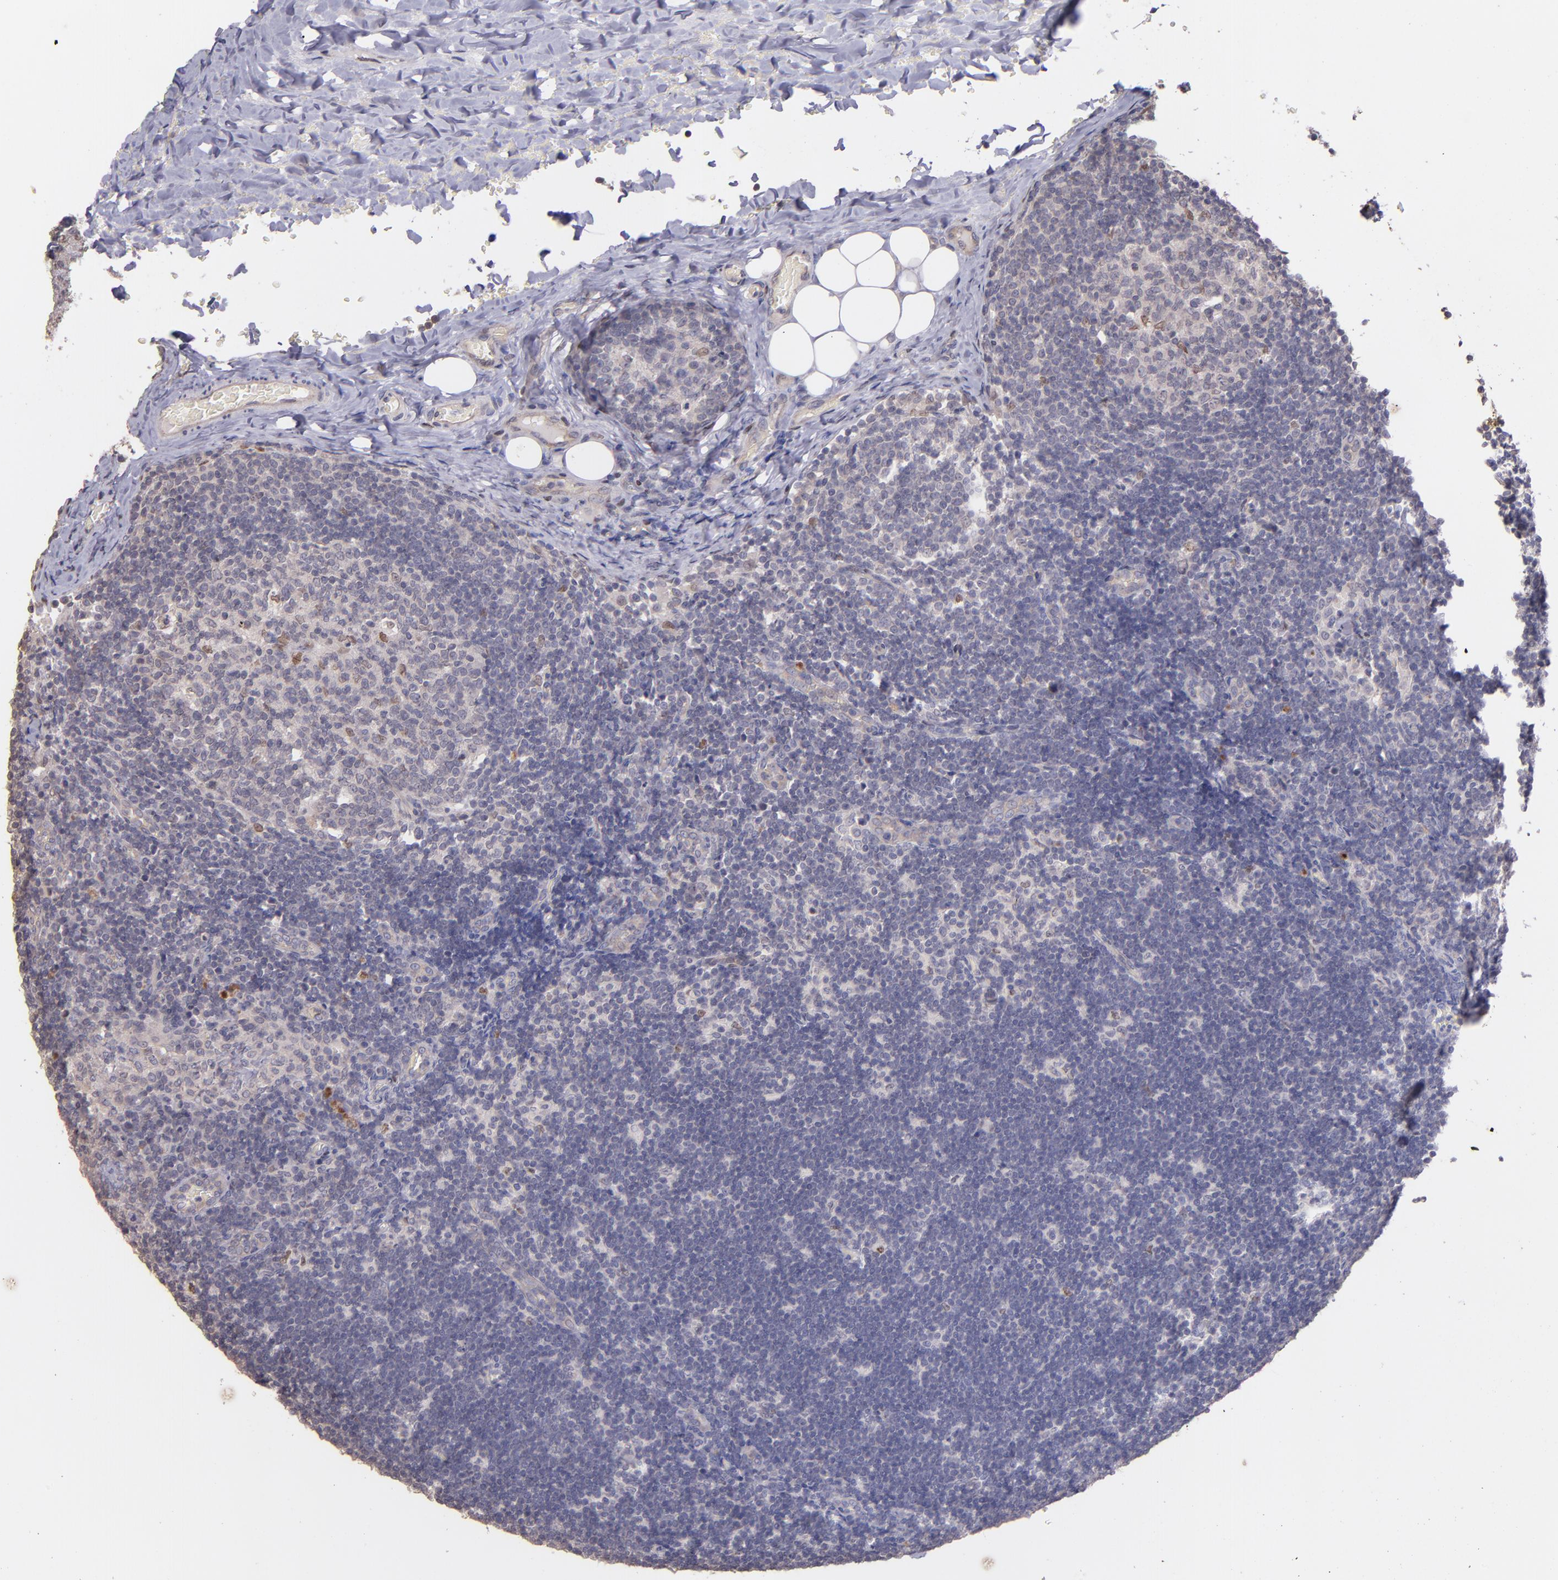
{"staining": {"intensity": "weak", "quantity": "<25%", "location": "cytoplasmic/membranous"}, "tissue": "lymph node", "cell_type": "Germinal center cells", "image_type": "normal", "snomed": [{"axis": "morphology", "description": "Normal tissue, NOS"}, {"axis": "topography", "description": "Lymph node"}, {"axis": "topography", "description": "Salivary gland"}], "caption": "High magnification brightfield microscopy of benign lymph node stained with DAB (brown) and counterstained with hematoxylin (blue): germinal center cells show no significant positivity.", "gene": "NUP62CL", "patient": {"sex": "male", "age": 8}}